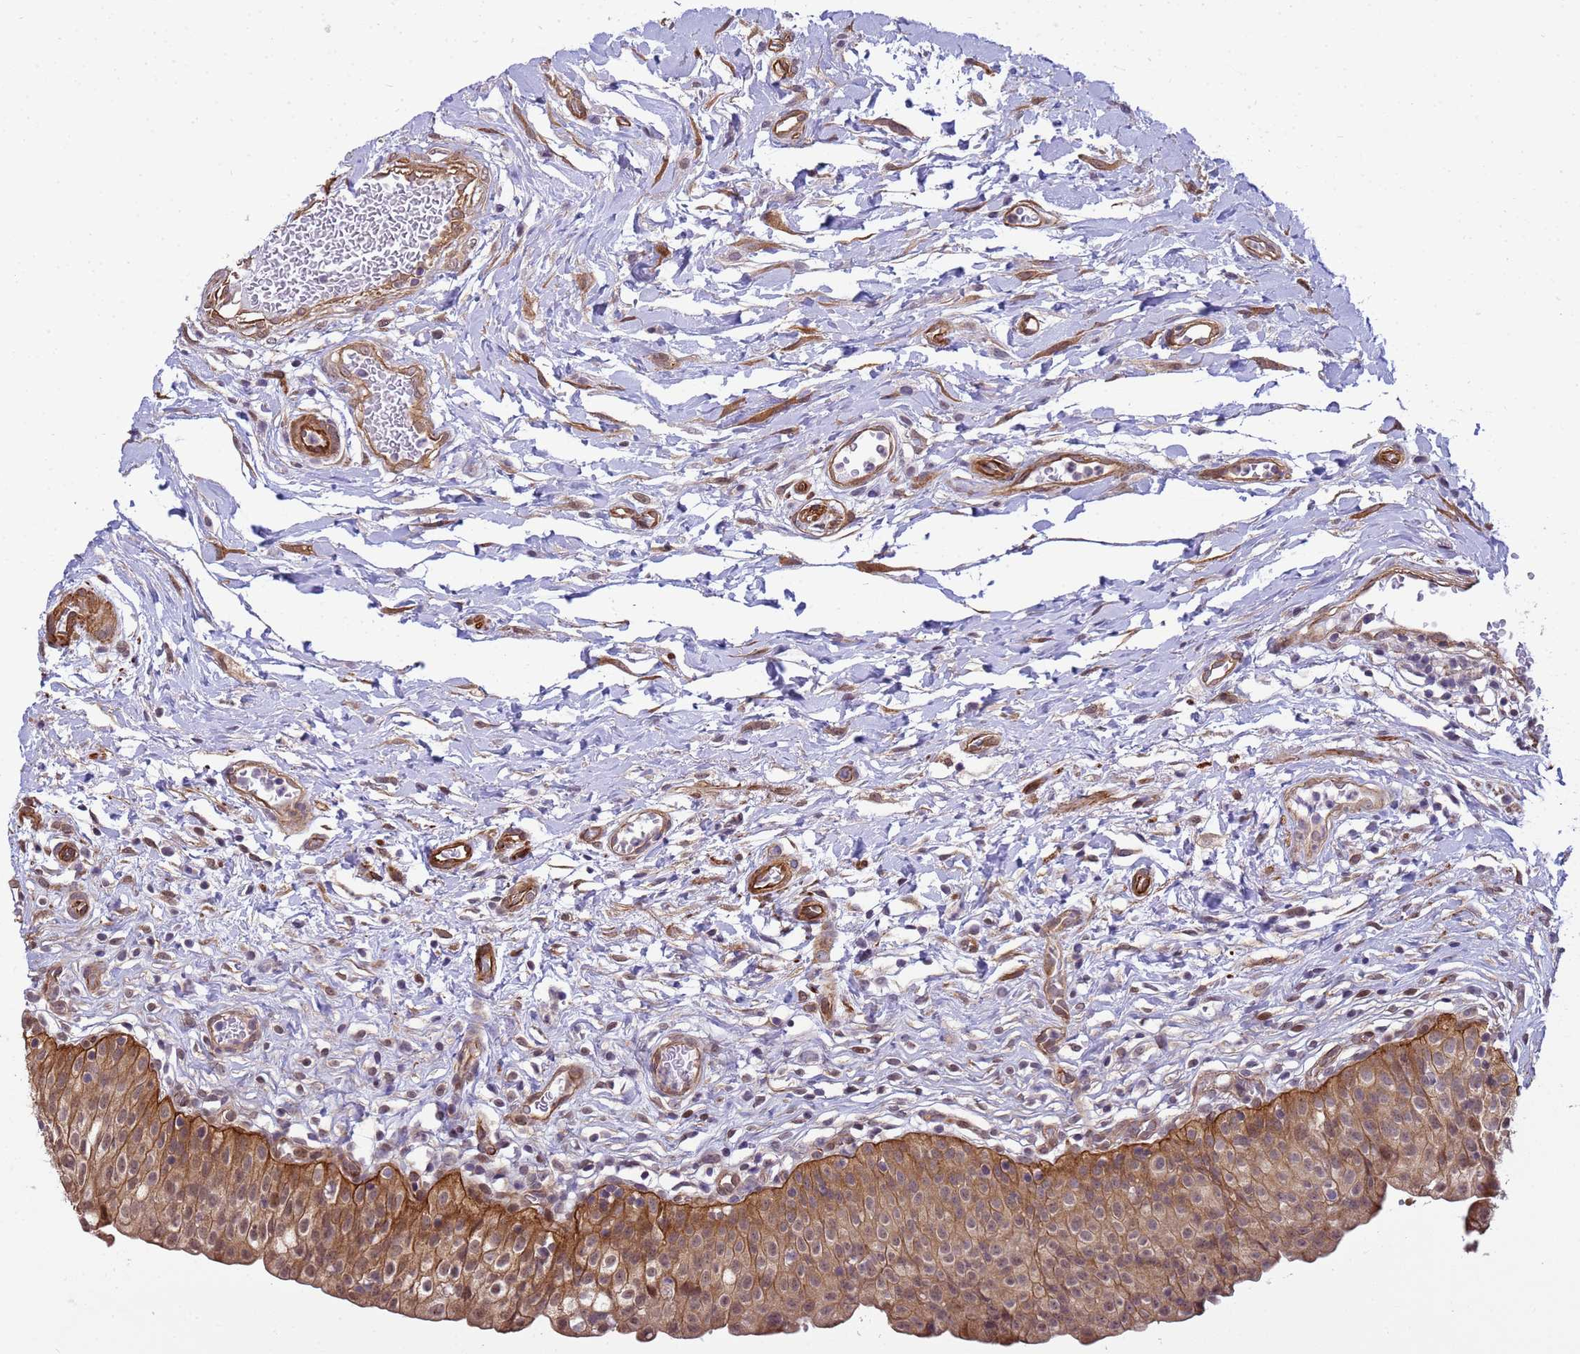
{"staining": {"intensity": "moderate", "quantity": ">75%", "location": "cytoplasmic/membranous,nuclear"}, "tissue": "urinary bladder", "cell_type": "Urothelial cells", "image_type": "normal", "snomed": [{"axis": "morphology", "description": "Normal tissue, NOS"}, {"axis": "topography", "description": "Urinary bladder"}], "caption": "This histopathology image demonstrates IHC staining of normal human urinary bladder, with medium moderate cytoplasmic/membranous,nuclear expression in approximately >75% of urothelial cells.", "gene": "ITGB4", "patient": {"sex": "male", "age": 55}}